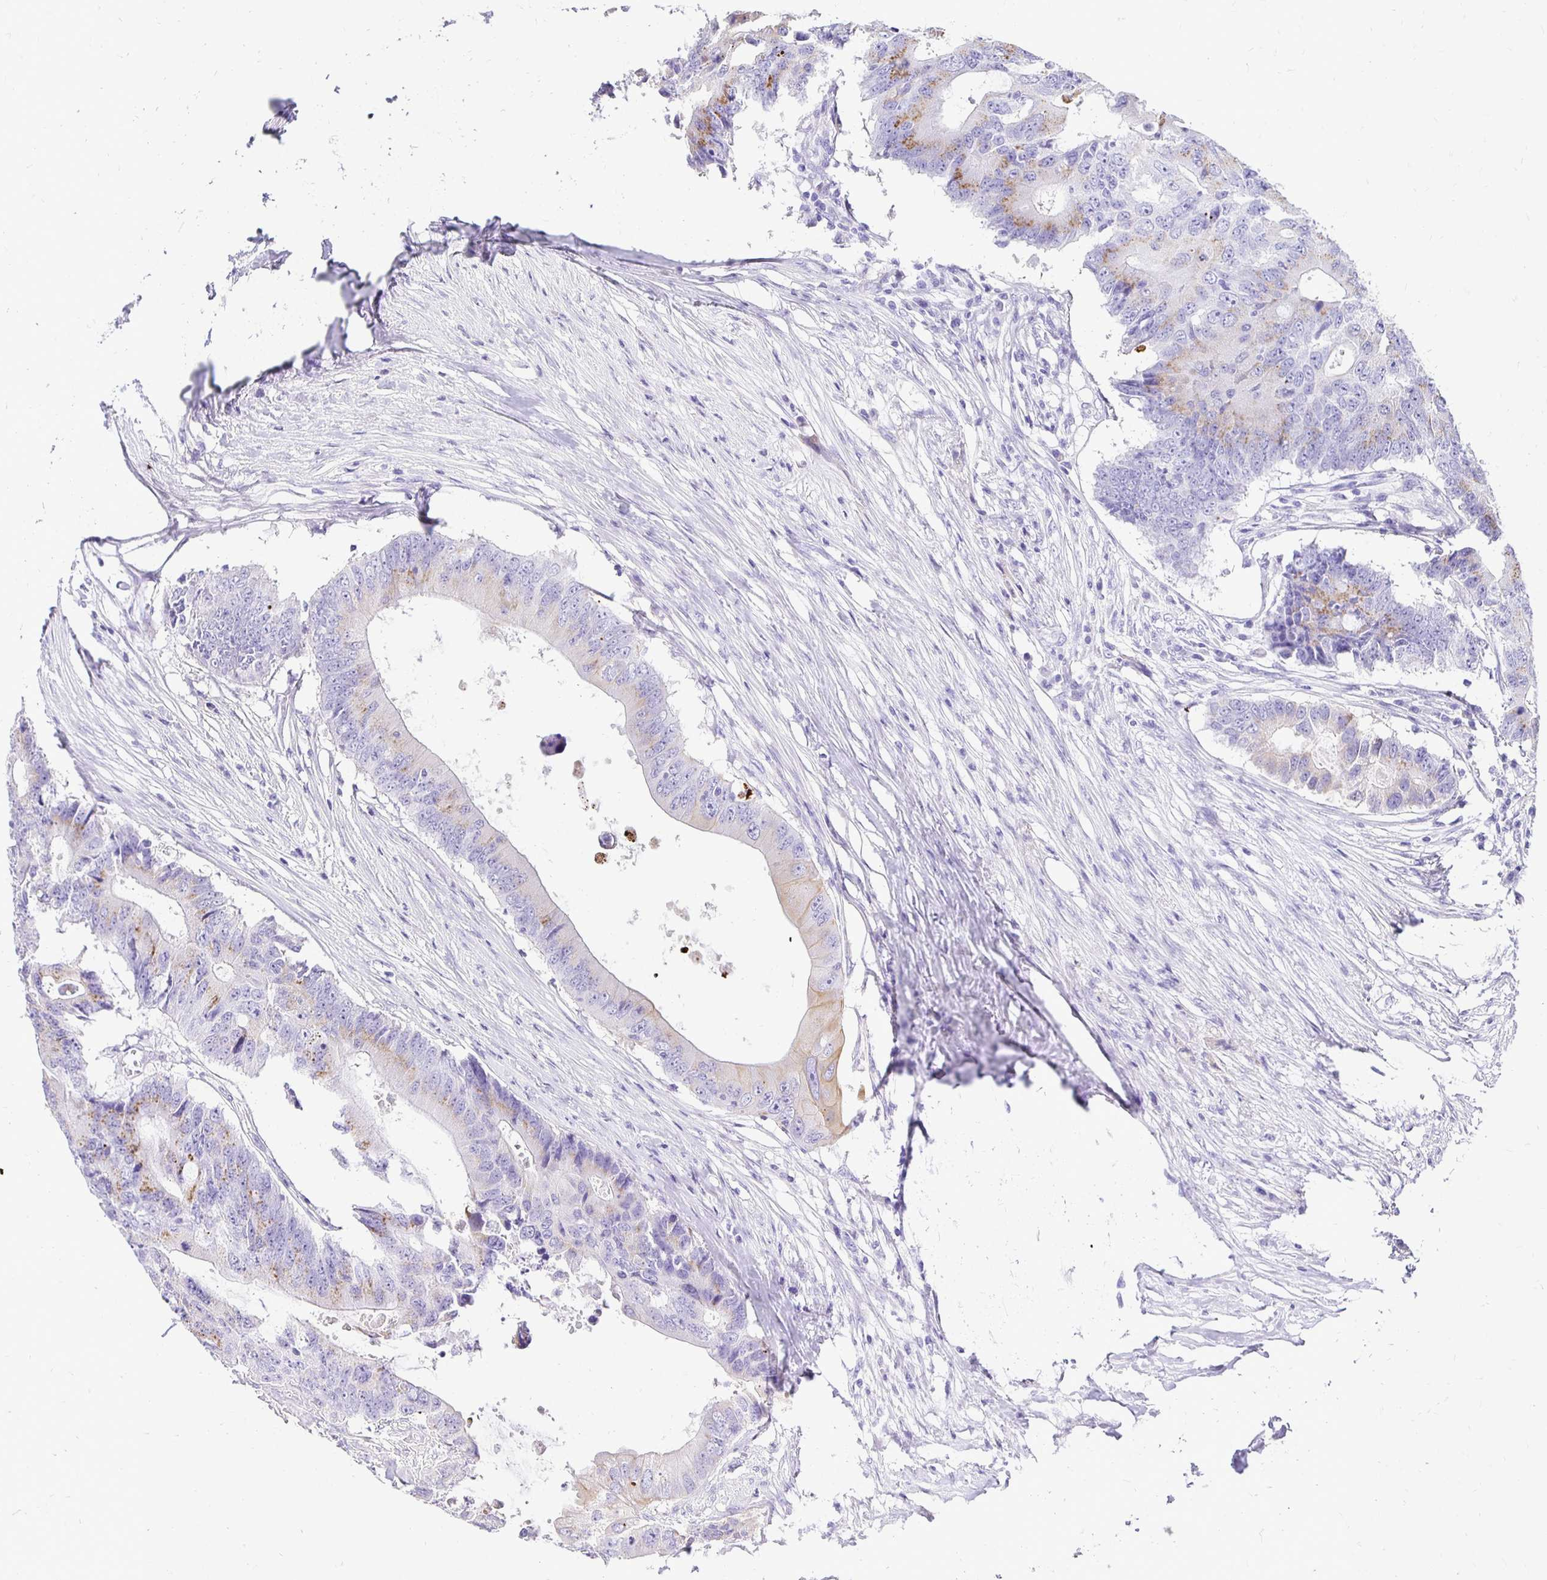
{"staining": {"intensity": "moderate", "quantity": "<25%", "location": "cytoplasmic/membranous"}, "tissue": "colorectal cancer", "cell_type": "Tumor cells", "image_type": "cancer", "snomed": [{"axis": "morphology", "description": "Adenocarcinoma, NOS"}, {"axis": "topography", "description": "Colon"}], "caption": "Protein expression analysis of human colorectal adenocarcinoma reveals moderate cytoplasmic/membranous expression in about <25% of tumor cells.", "gene": "TAF1D", "patient": {"sex": "male", "age": 71}}